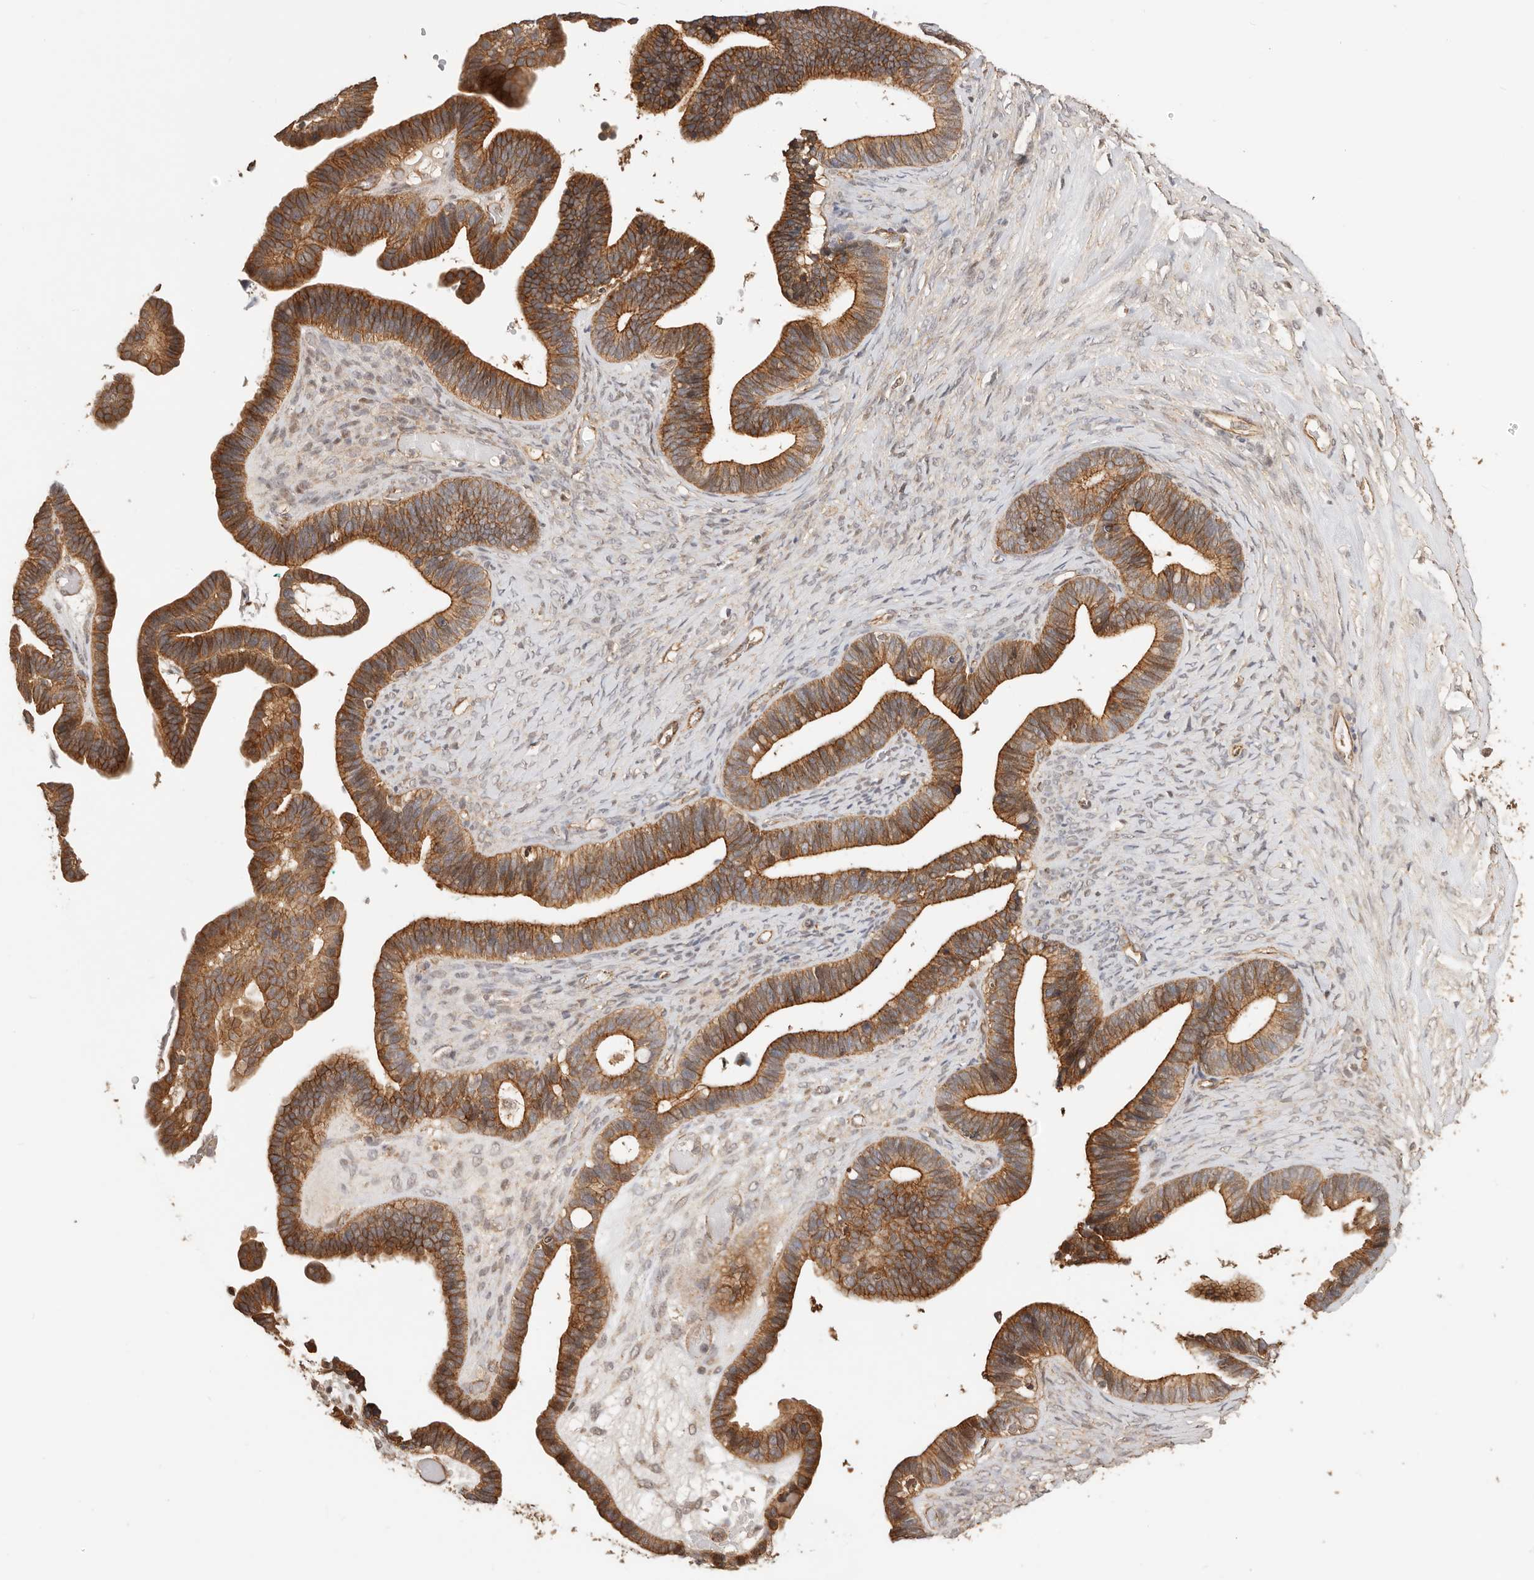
{"staining": {"intensity": "strong", "quantity": ">75%", "location": "cytoplasmic/membranous"}, "tissue": "ovarian cancer", "cell_type": "Tumor cells", "image_type": "cancer", "snomed": [{"axis": "morphology", "description": "Cystadenocarcinoma, serous, NOS"}, {"axis": "topography", "description": "Ovary"}], "caption": "The histopathology image exhibits staining of ovarian serous cystadenocarcinoma, revealing strong cytoplasmic/membranous protein staining (brown color) within tumor cells.", "gene": "AFDN", "patient": {"sex": "female", "age": 56}}